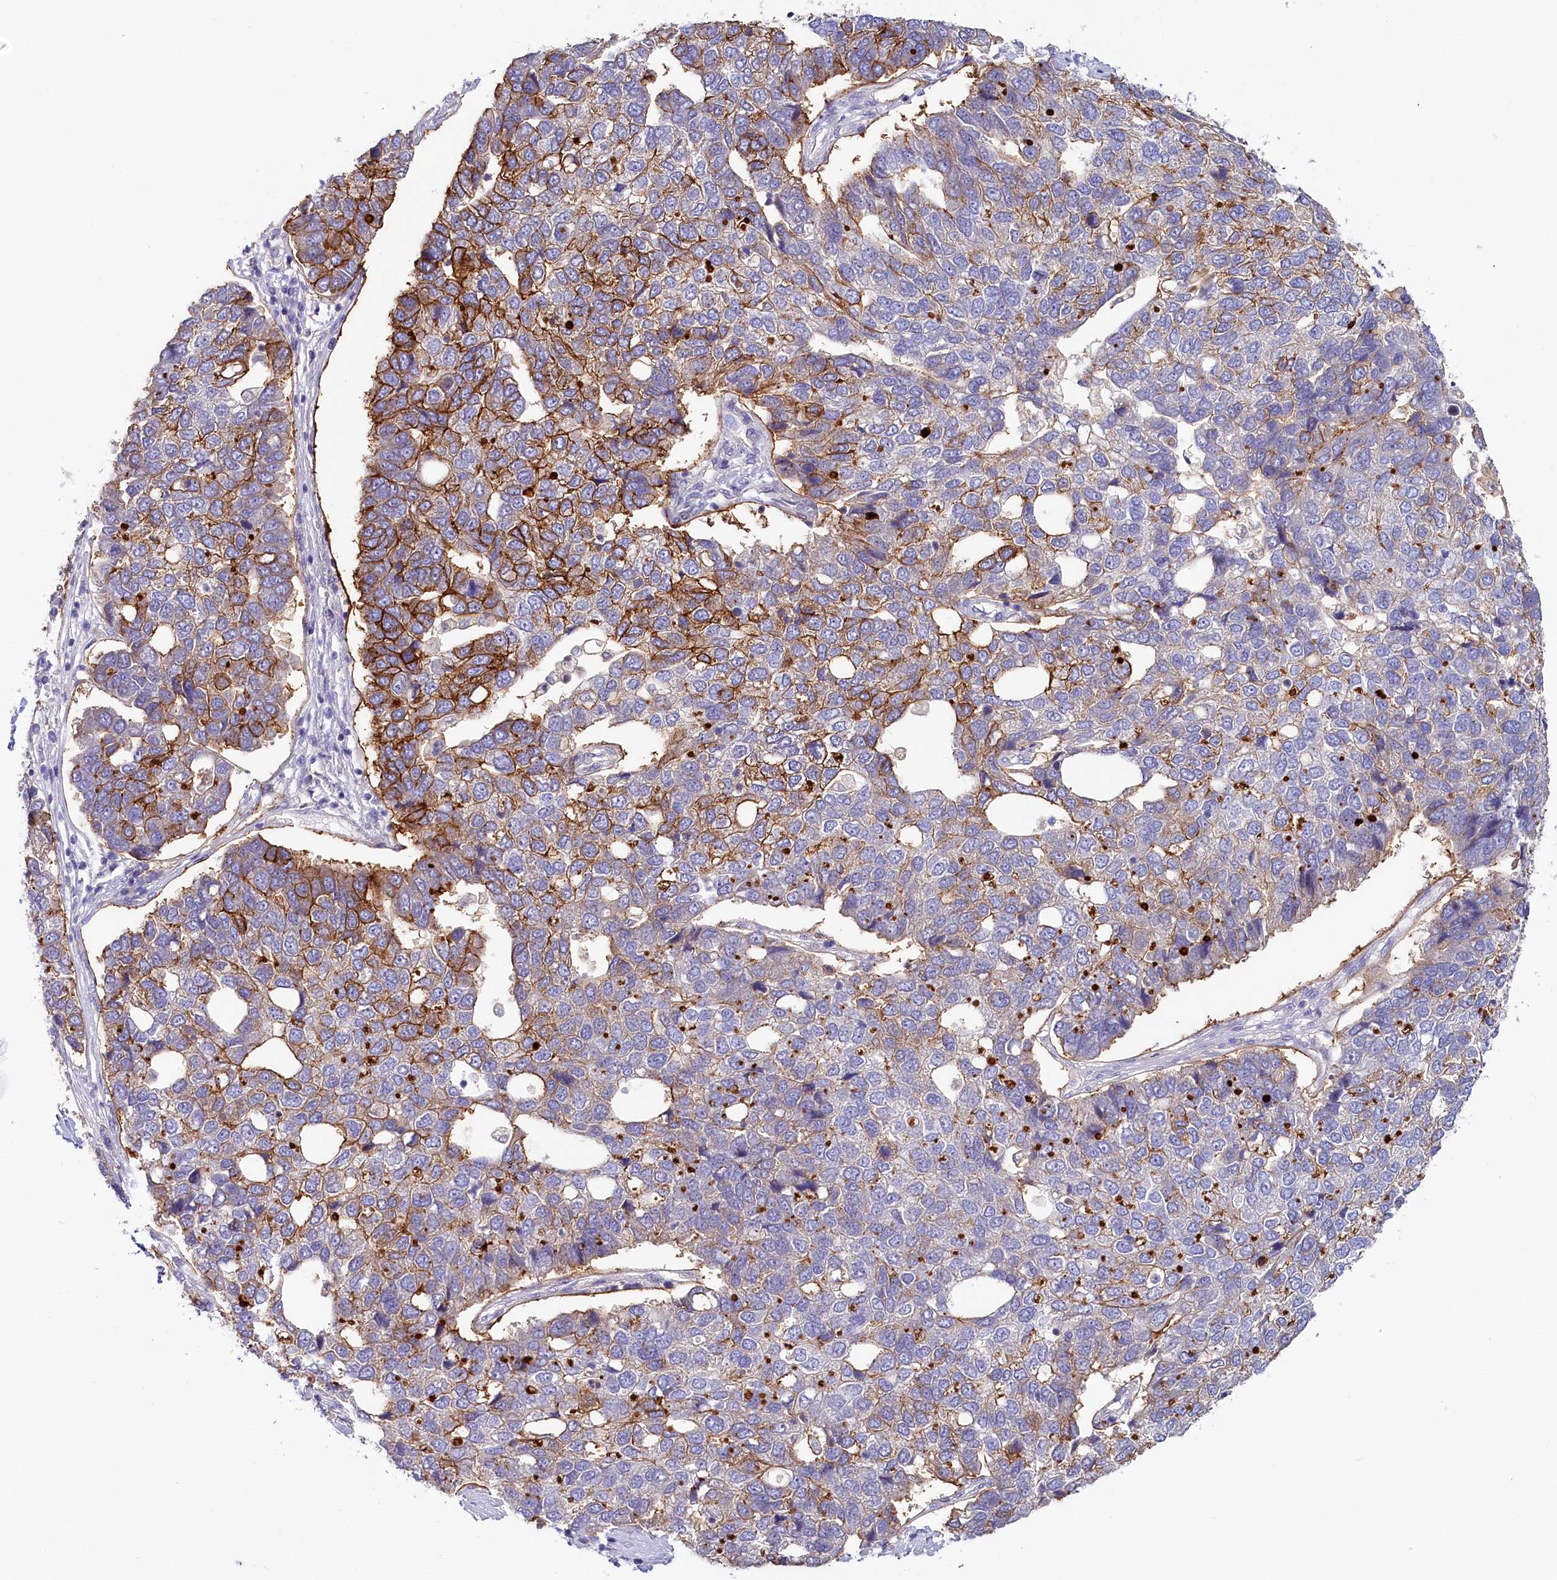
{"staining": {"intensity": "strong", "quantity": "25%-75%", "location": "cytoplasmic/membranous"}, "tissue": "pancreatic cancer", "cell_type": "Tumor cells", "image_type": "cancer", "snomed": [{"axis": "morphology", "description": "Adenocarcinoma, NOS"}, {"axis": "topography", "description": "Pancreas"}], "caption": "Tumor cells display high levels of strong cytoplasmic/membranous expression in approximately 25%-75% of cells in adenocarcinoma (pancreatic).", "gene": "PDE6D", "patient": {"sex": "female", "age": 61}}